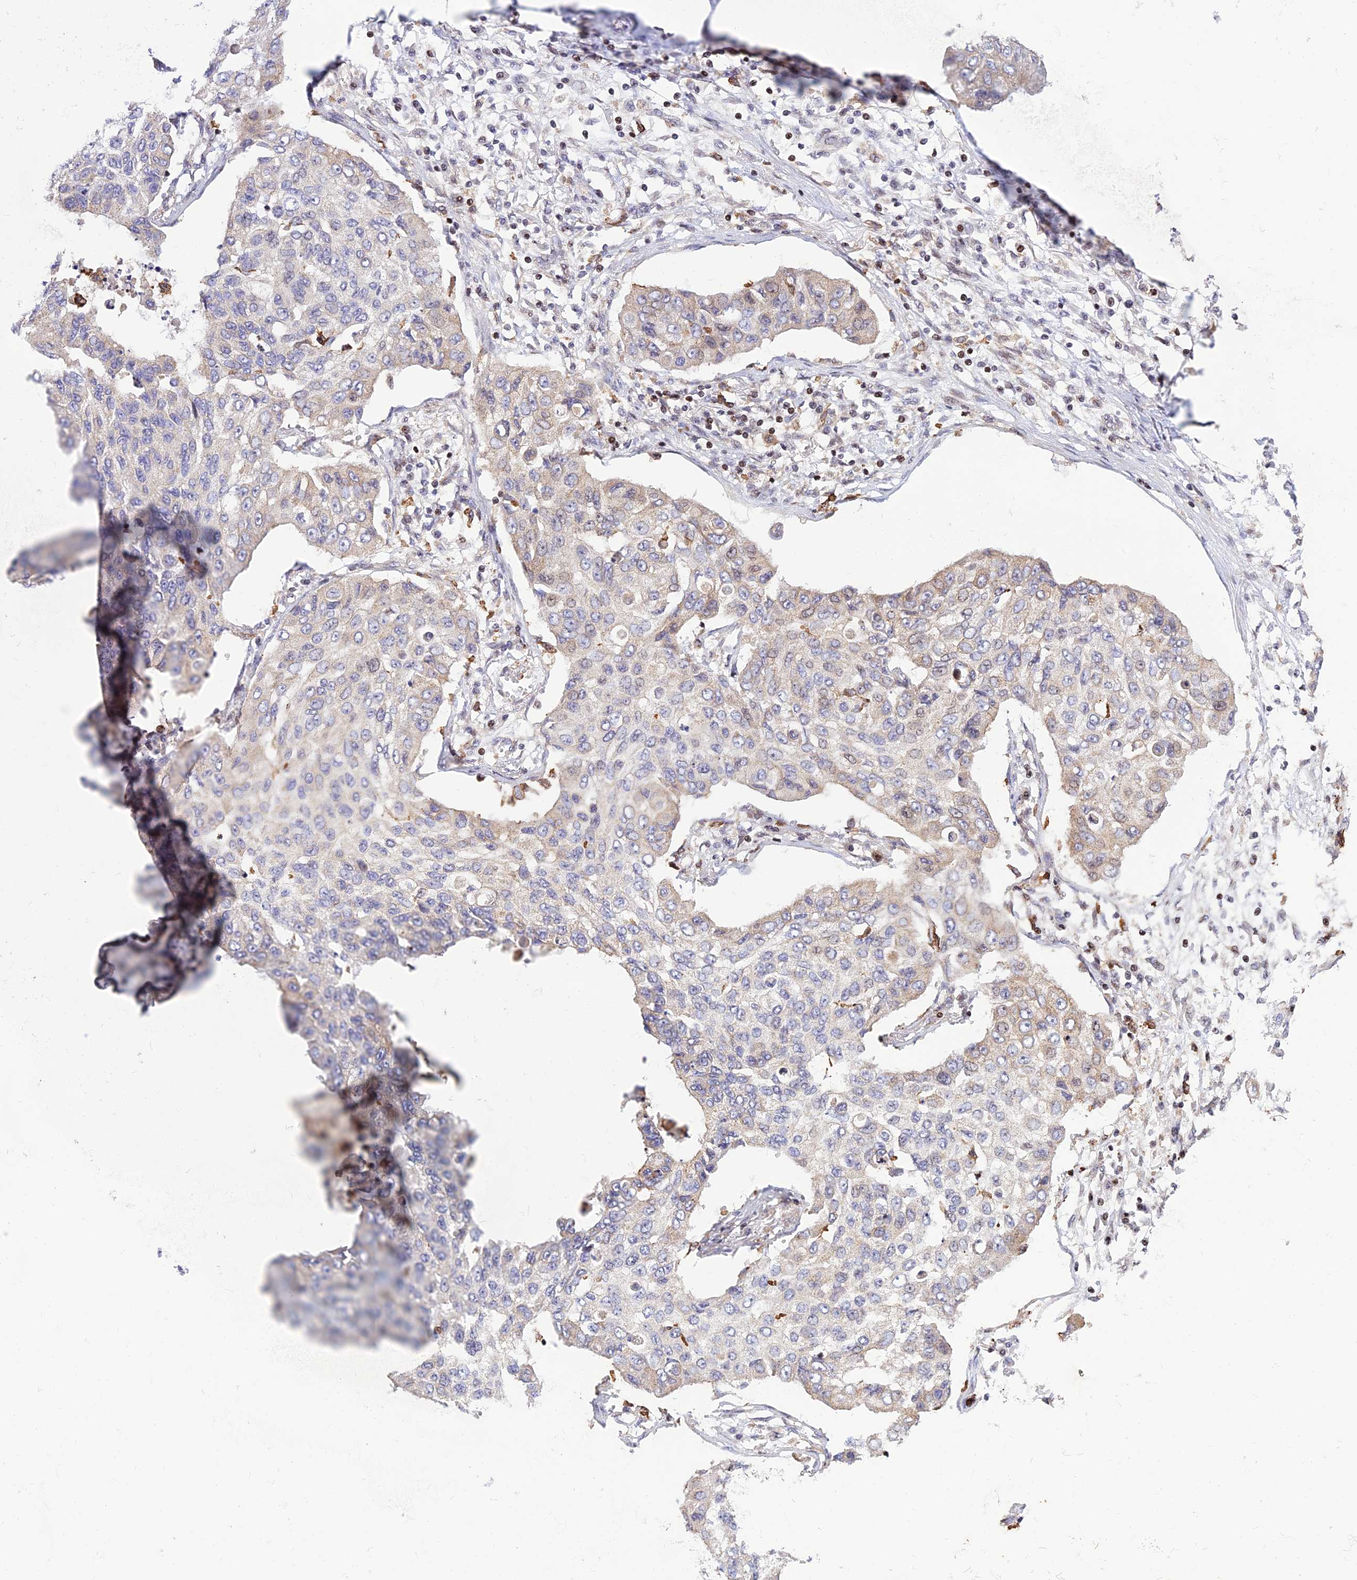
{"staining": {"intensity": "weak", "quantity": "<25%", "location": "cytoplasmic/membranous"}, "tissue": "lung cancer", "cell_type": "Tumor cells", "image_type": "cancer", "snomed": [{"axis": "morphology", "description": "Squamous cell carcinoma, NOS"}, {"axis": "topography", "description": "Lung"}], "caption": "This is a image of IHC staining of lung cancer (squamous cell carcinoma), which shows no staining in tumor cells.", "gene": "FAM186B", "patient": {"sex": "male", "age": 74}}